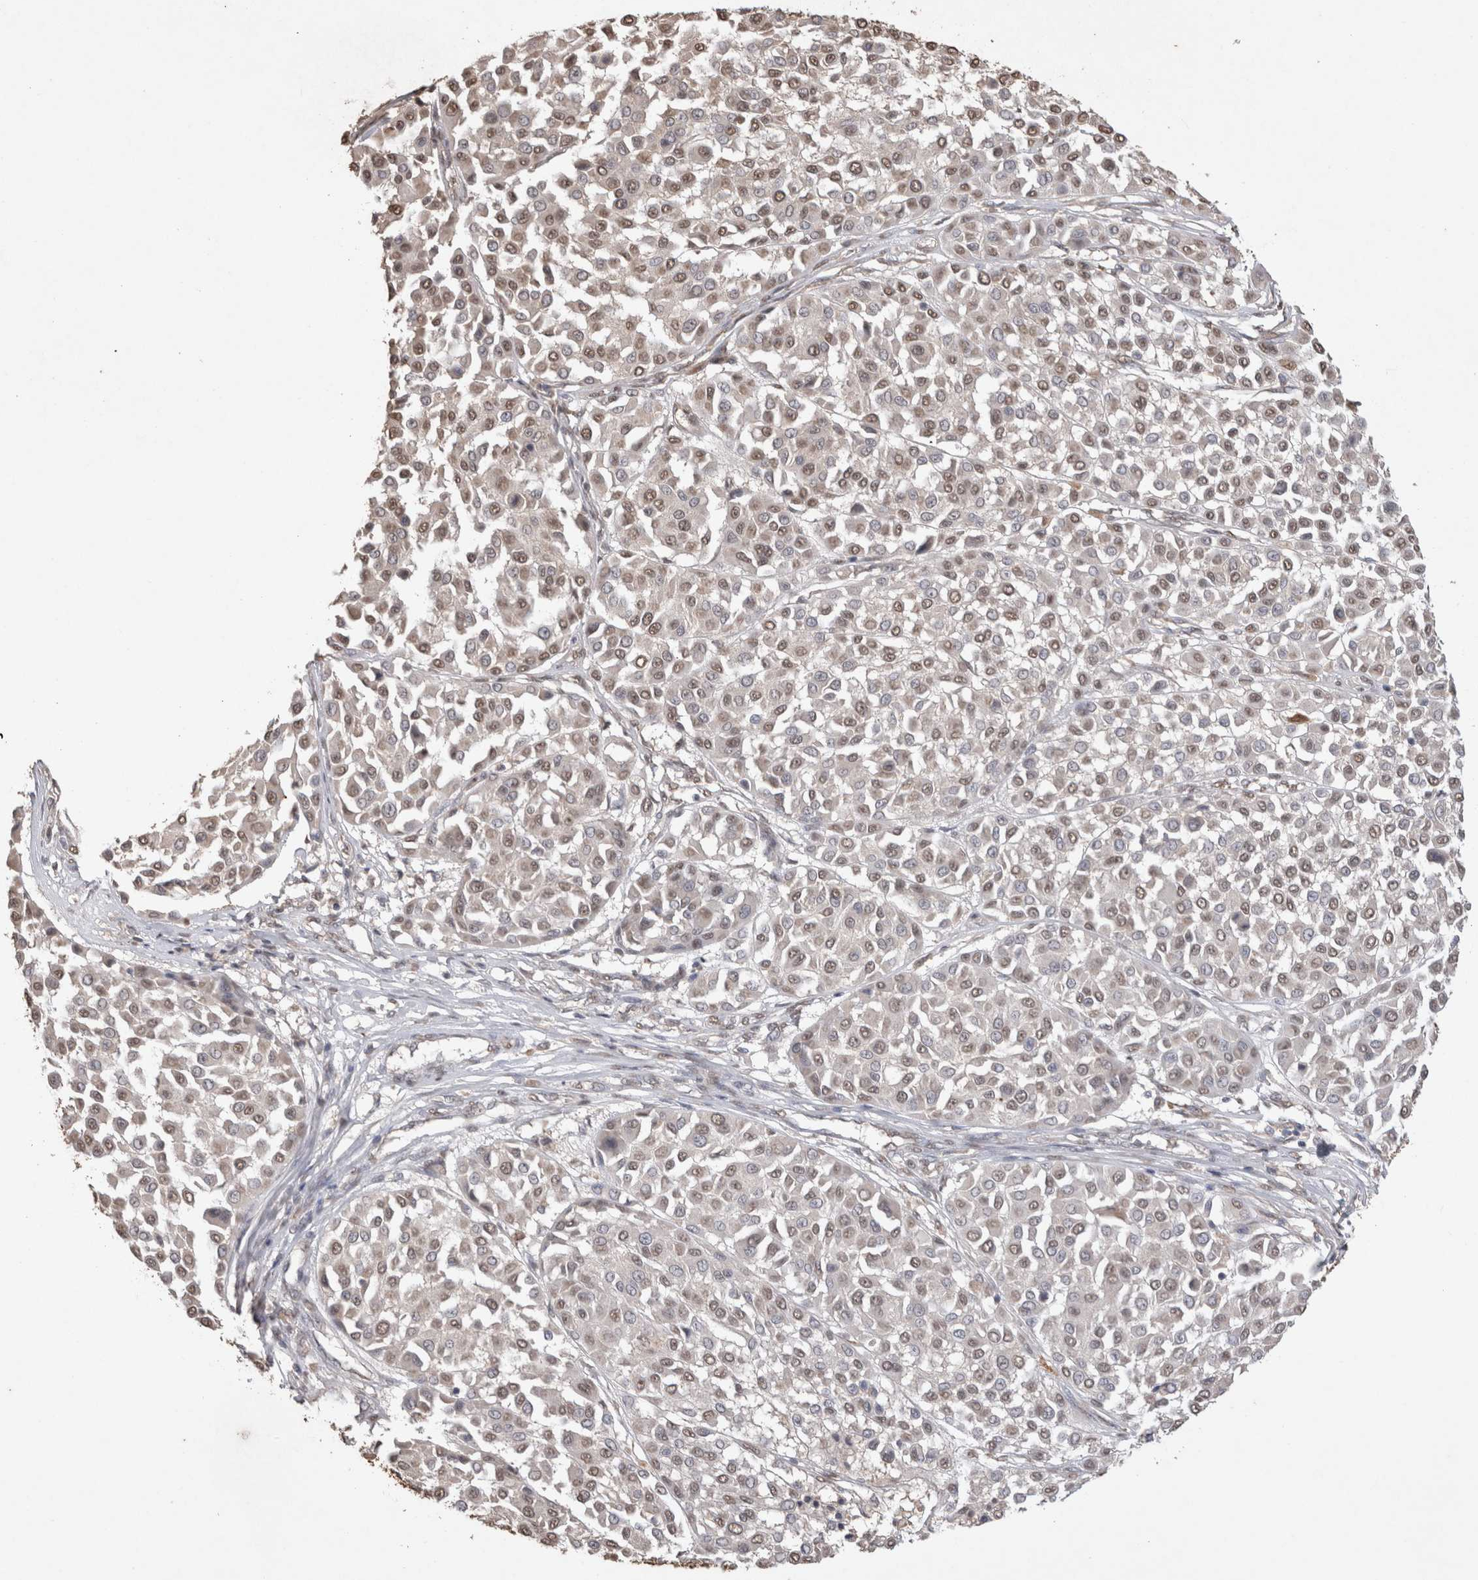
{"staining": {"intensity": "weak", "quantity": ">75%", "location": "nuclear"}, "tissue": "melanoma", "cell_type": "Tumor cells", "image_type": "cancer", "snomed": [{"axis": "morphology", "description": "Malignant melanoma, Metastatic site"}, {"axis": "topography", "description": "Soft tissue"}], "caption": "Immunohistochemical staining of human malignant melanoma (metastatic site) exhibits low levels of weak nuclear protein staining in about >75% of tumor cells. (Brightfield microscopy of DAB IHC at high magnification).", "gene": "MLX", "patient": {"sex": "male", "age": 41}}